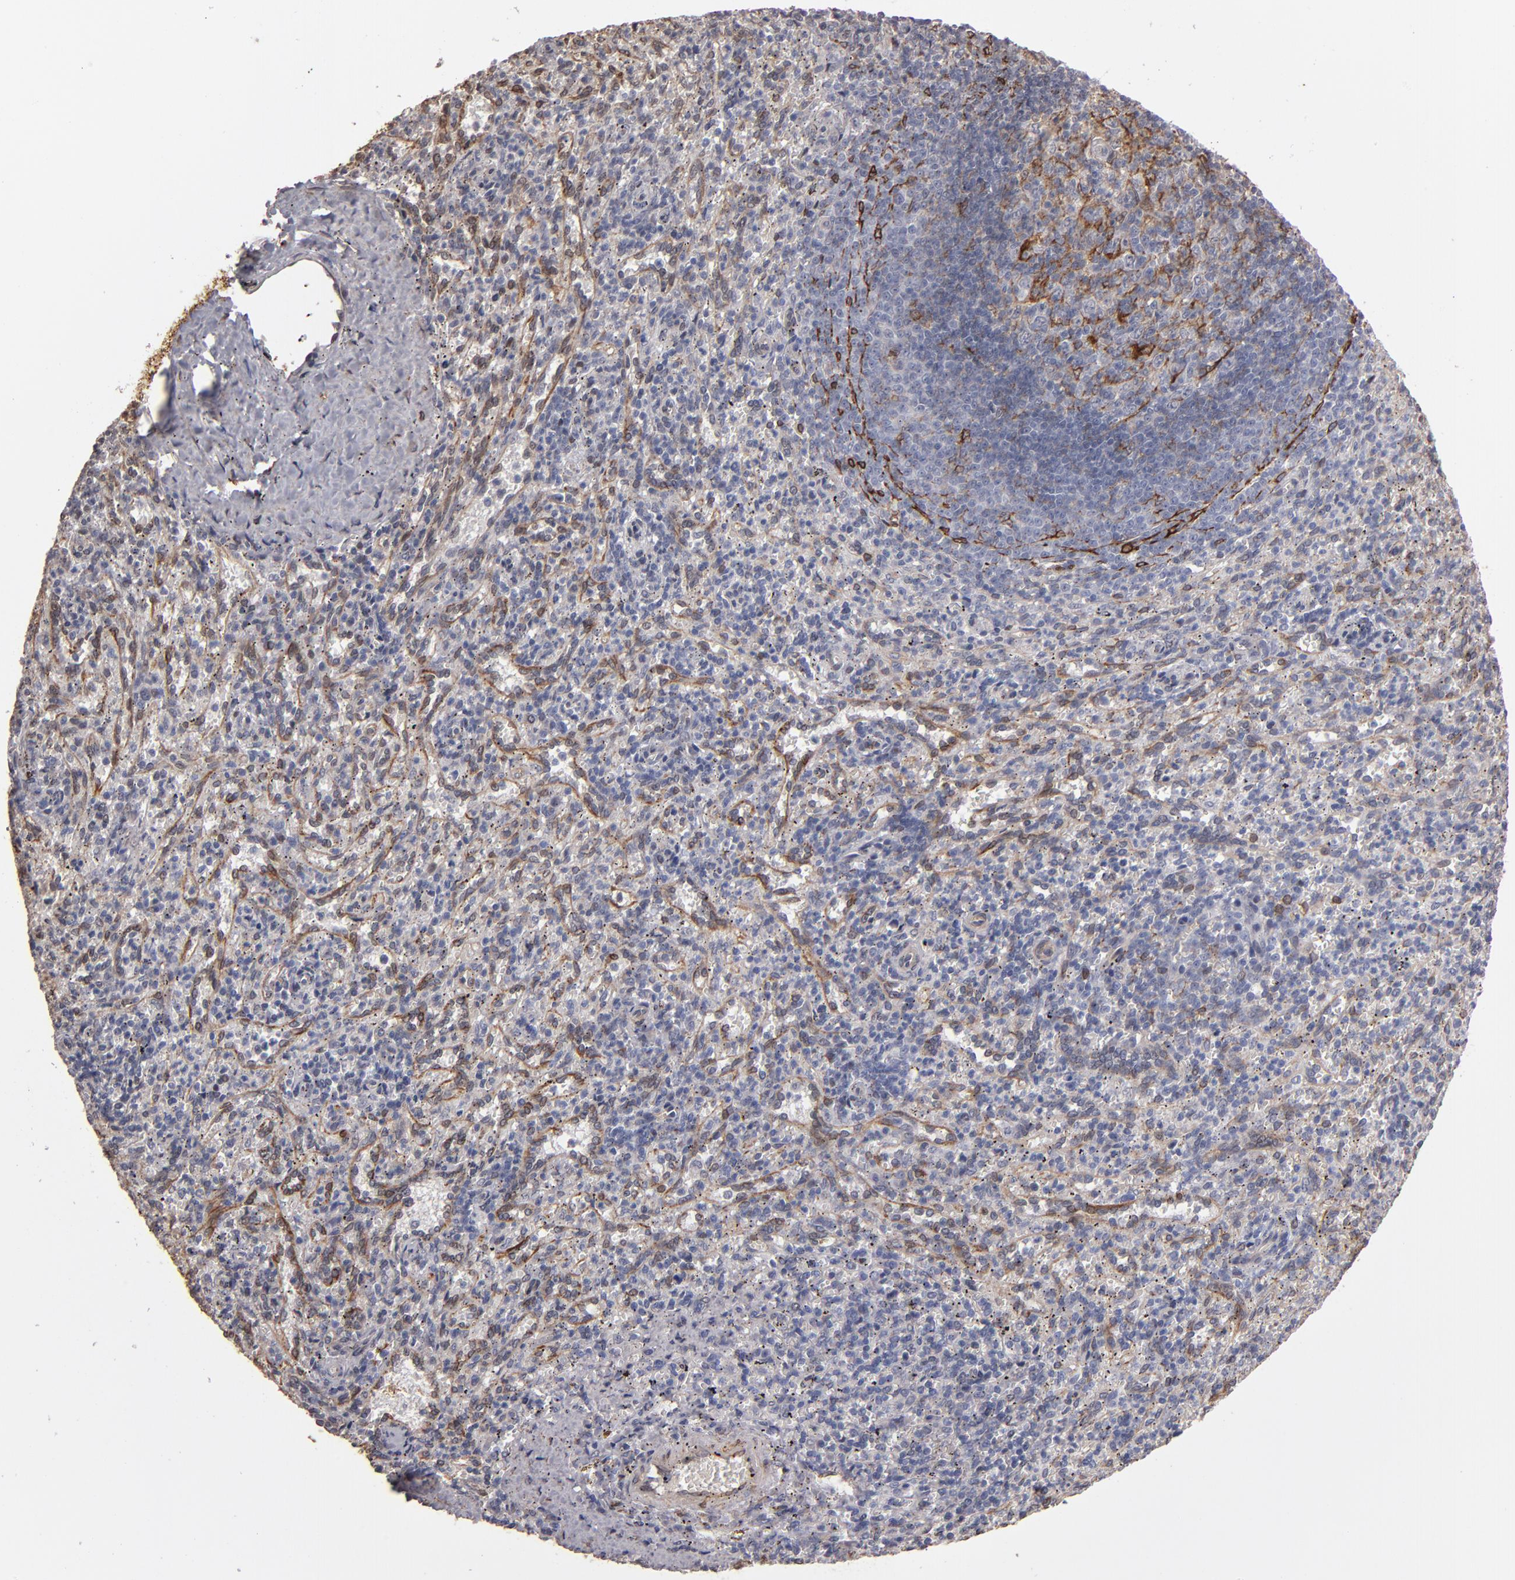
{"staining": {"intensity": "moderate", "quantity": "<25%", "location": "cytoplasmic/membranous"}, "tissue": "spleen", "cell_type": "Cells in red pulp", "image_type": "normal", "snomed": [{"axis": "morphology", "description": "Normal tissue, NOS"}, {"axis": "topography", "description": "Spleen"}], "caption": "Protein expression analysis of normal spleen shows moderate cytoplasmic/membranous positivity in about <25% of cells in red pulp. (DAB IHC, brown staining for protein, blue staining for nuclei).", "gene": "PGRMC1", "patient": {"sex": "female", "age": 10}}